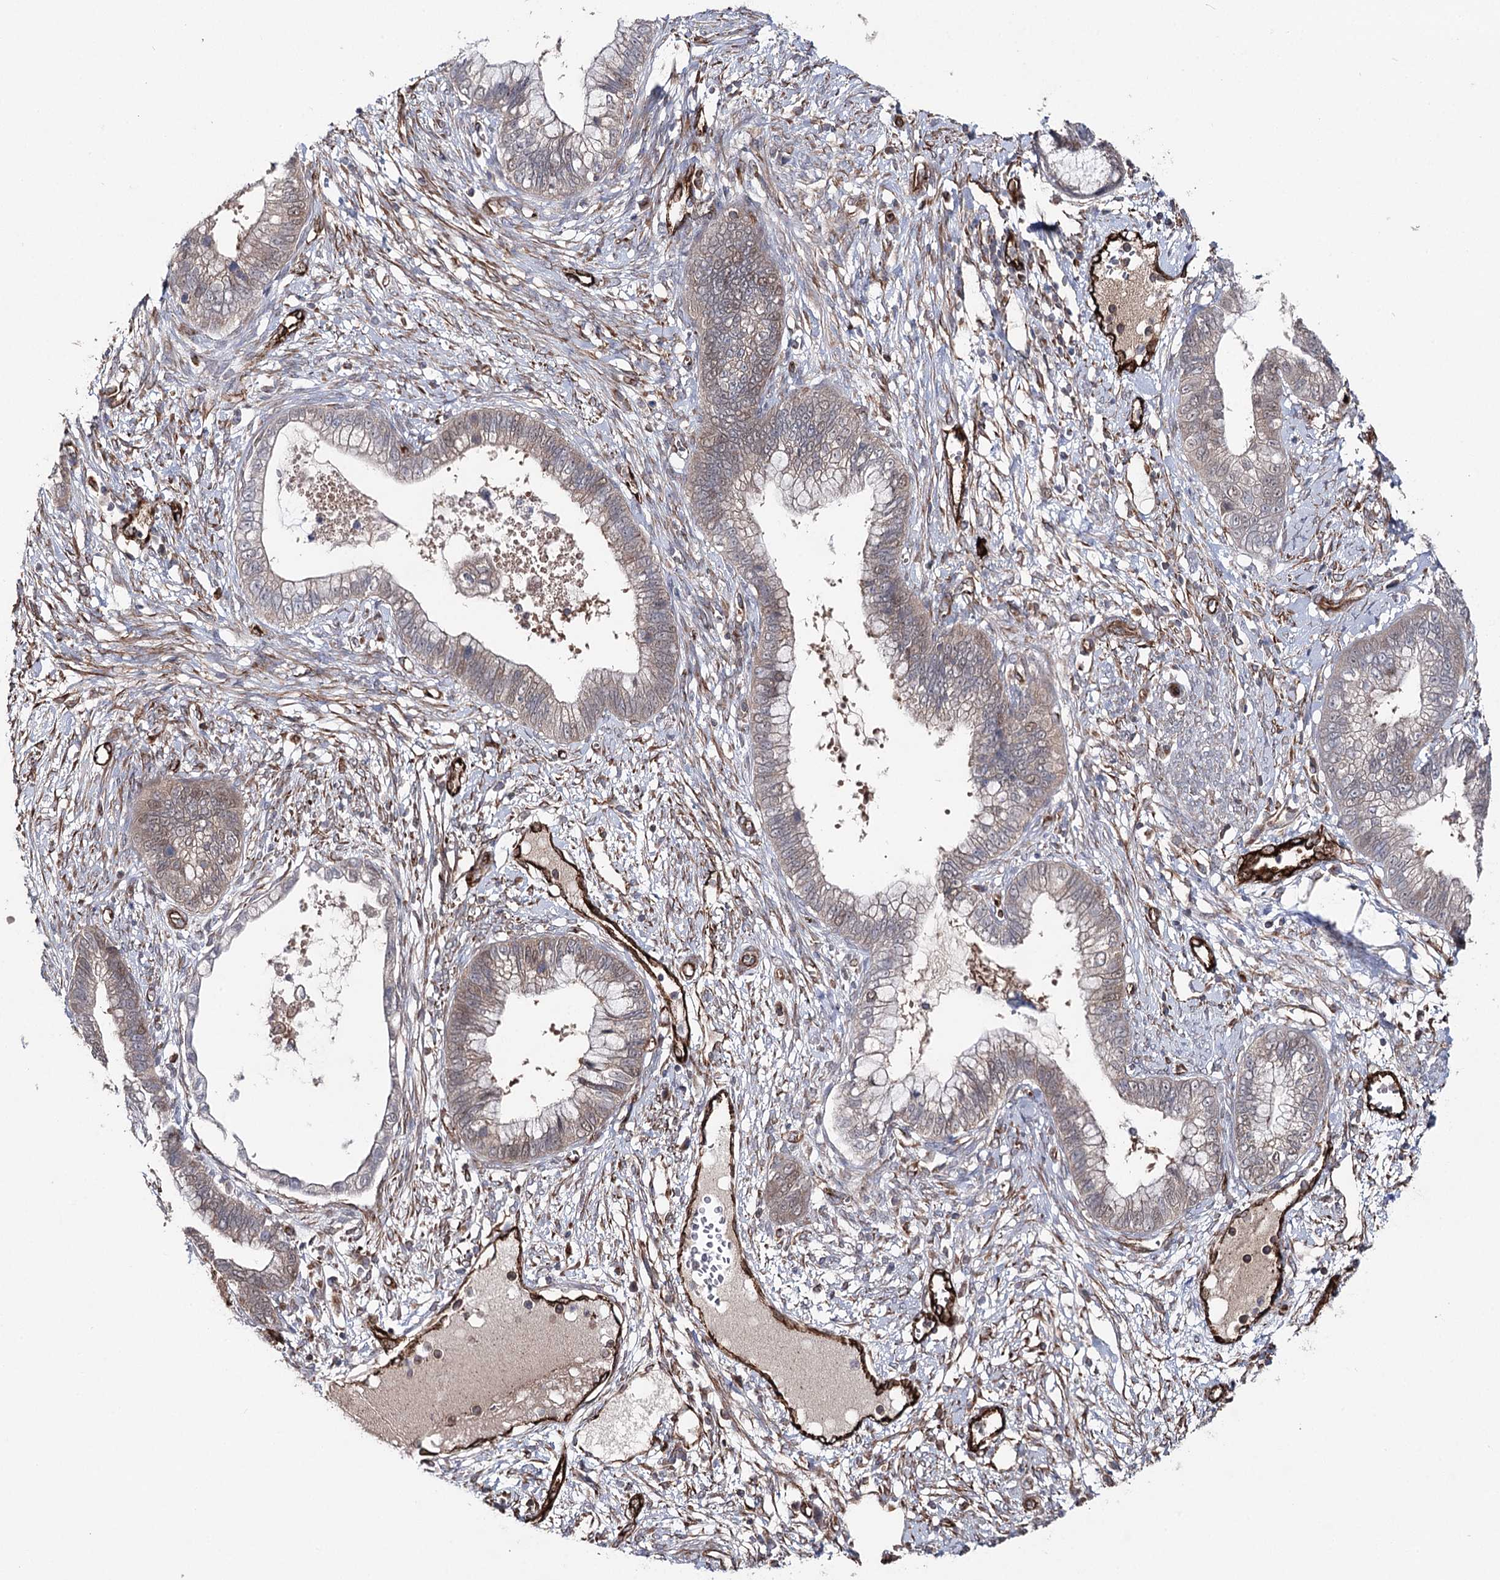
{"staining": {"intensity": "moderate", "quantity": "25%-75%", "location": "cytoplasmic/membranous"}, "tissue": "cervical cancer", "cell_type": "Tumor cells", "image_type": "cancer", "snomed": [{"axis": "morphology", "description": "Adenocarcinoma, NOS"}, {"axis": "topography", "description": "Cervix"}], "caption": "An immunohistochemistry image of tumor tissue is shown. Protein staining in brown labels moderate cytoplasmic/membranous positivity in adenocarcinoma (cervical) within tumor cells.", "gene": "MIB1", "patient": {"sex": "female", "age": 44}}